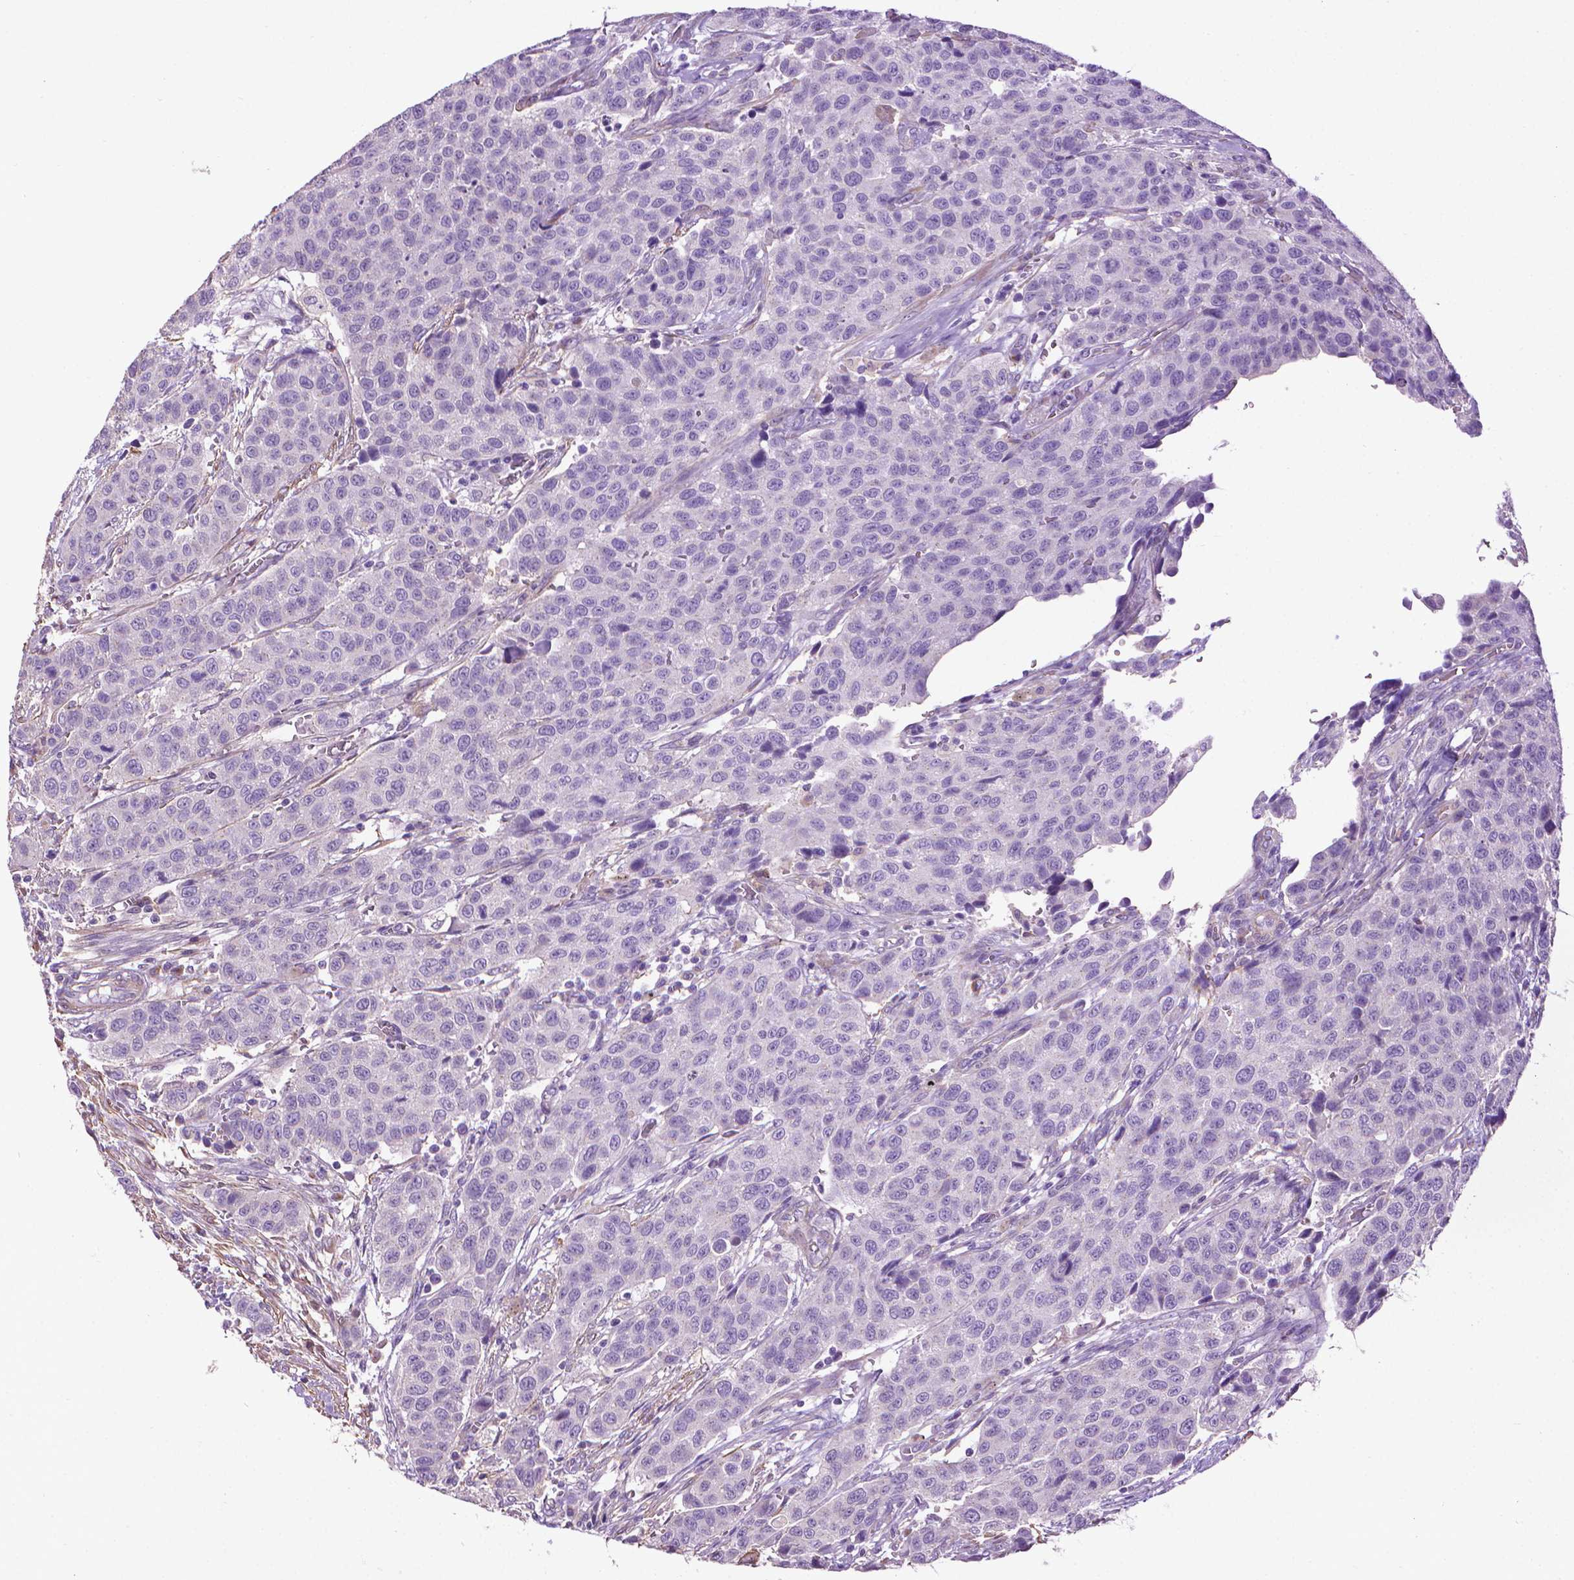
{"staining": {"intensity": "negative", "quantity": "none", "location": "none"}, "tissue": "urothelial cancer", "cell_type": "Tumor cells", "image_type": "cancer", "snomed": [{"axis": "morphology", "description": "Urothelial carcinoma, High grade"}, {"axis": "topography", "description": "Urinary bladder"}], "caption": "Immunohistochemistry histopathology image of human urothelial carcinoma (high-grade) stained for a protein (brown), which demonstrates no staining in tumor cells. (DAB IHC with hematoxylin counter stain).", "gene": "AQP10", "patient": {"sex": "female", "age": 58}}